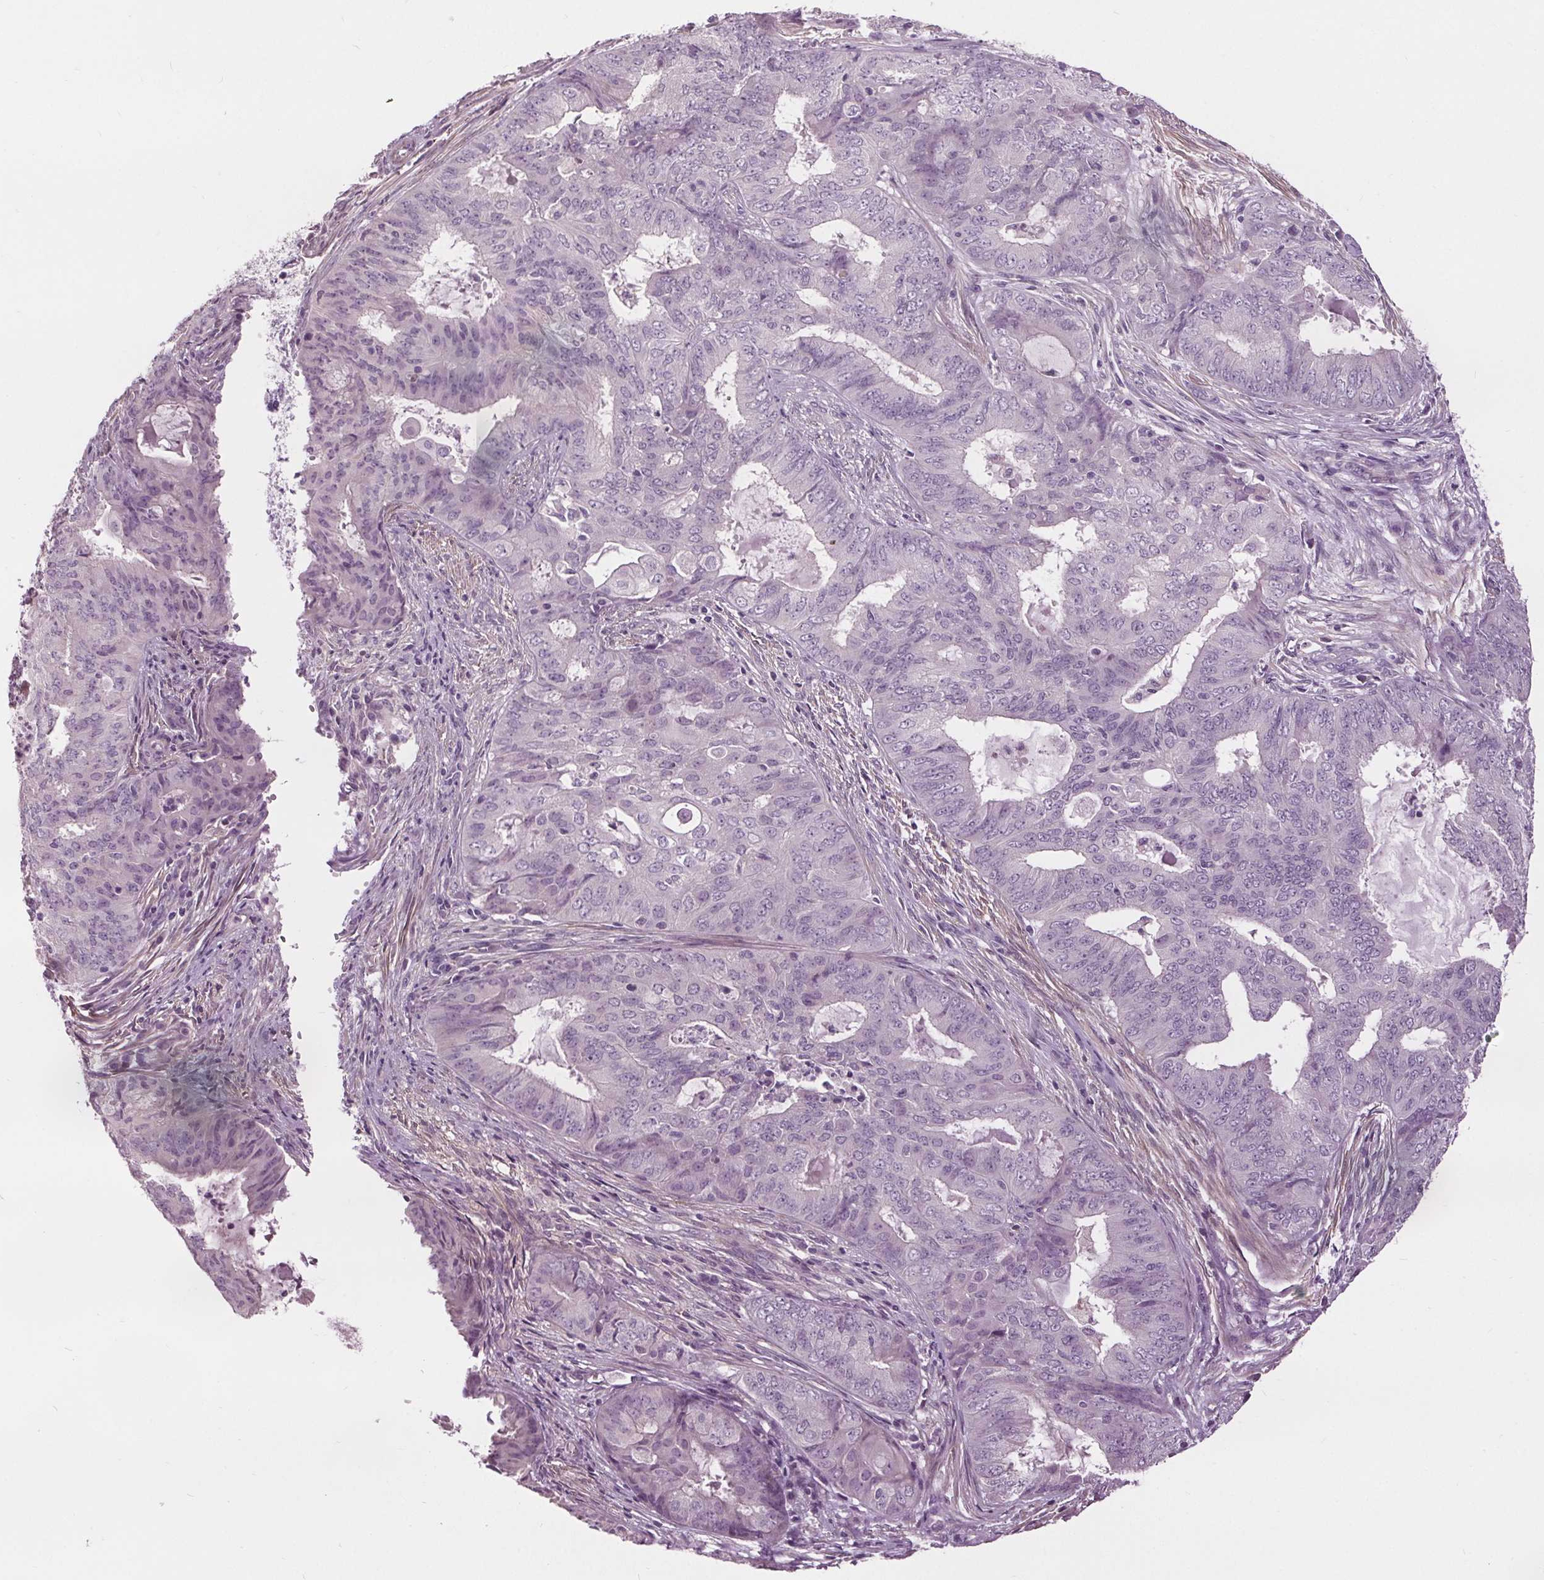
{"staining": {"intensity": "negative", "quantity": "none", "location": "none"}, "tissue": "endometrial cancer", "cell_type": "Tumor cells", "image_type": "cancer", "snomed": [{"axis": "morphology", "description": "Adenocarcinoma, NOS"}, {"axis": "topography", "description": "Endometrium"}], "caption": "This is an IHC image of adenocarcinoma (endometrial). There is no expression in tumor cells.", "gene": "RASA1", "patient": {"sex": "female", "age": 62}}